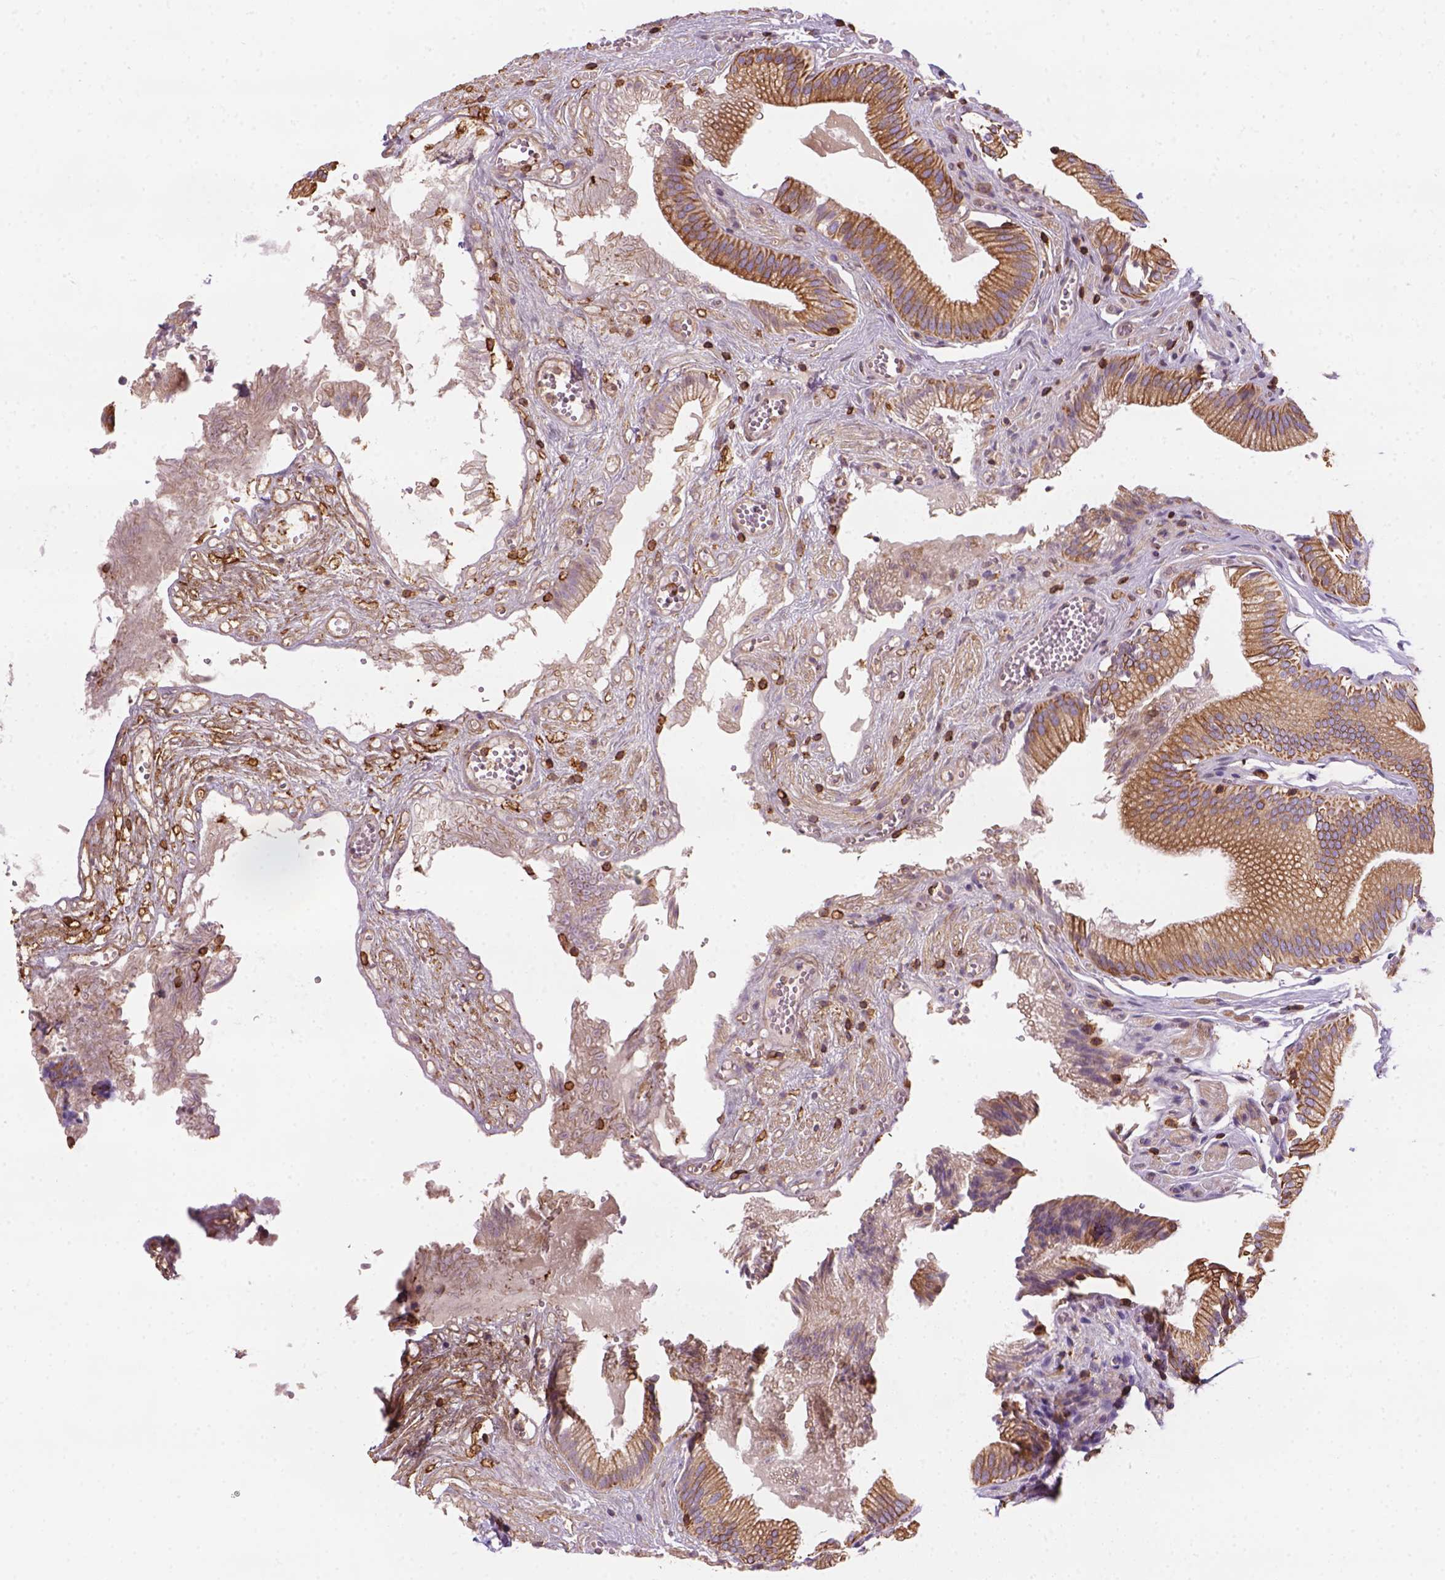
{"staining": {"intensity": "moderate", "quantity": ">75%", "location": "cytoplasmic/membranous"}, "tissue": "gallbladder", "cell_type": "Glandular cells", "image_type": "normal", "snomed": [{"axis": "morphology", "description": "Normal tissue, NOS"}, {"axis": "topography", "description": "Gallbladder"}, {"axis": "topography", "description": "Peripheral nerve tissue"}], "caption": "Immunohistochemistry micrograph of normal human gallbladder stained for a protein (brown), which displays medium levels of moderate cytoplasmic/membranous staining in approximately >75% of glandular cells.", "gene": "GPRC5D", "patient": {"sex": "male", "age": 17}}